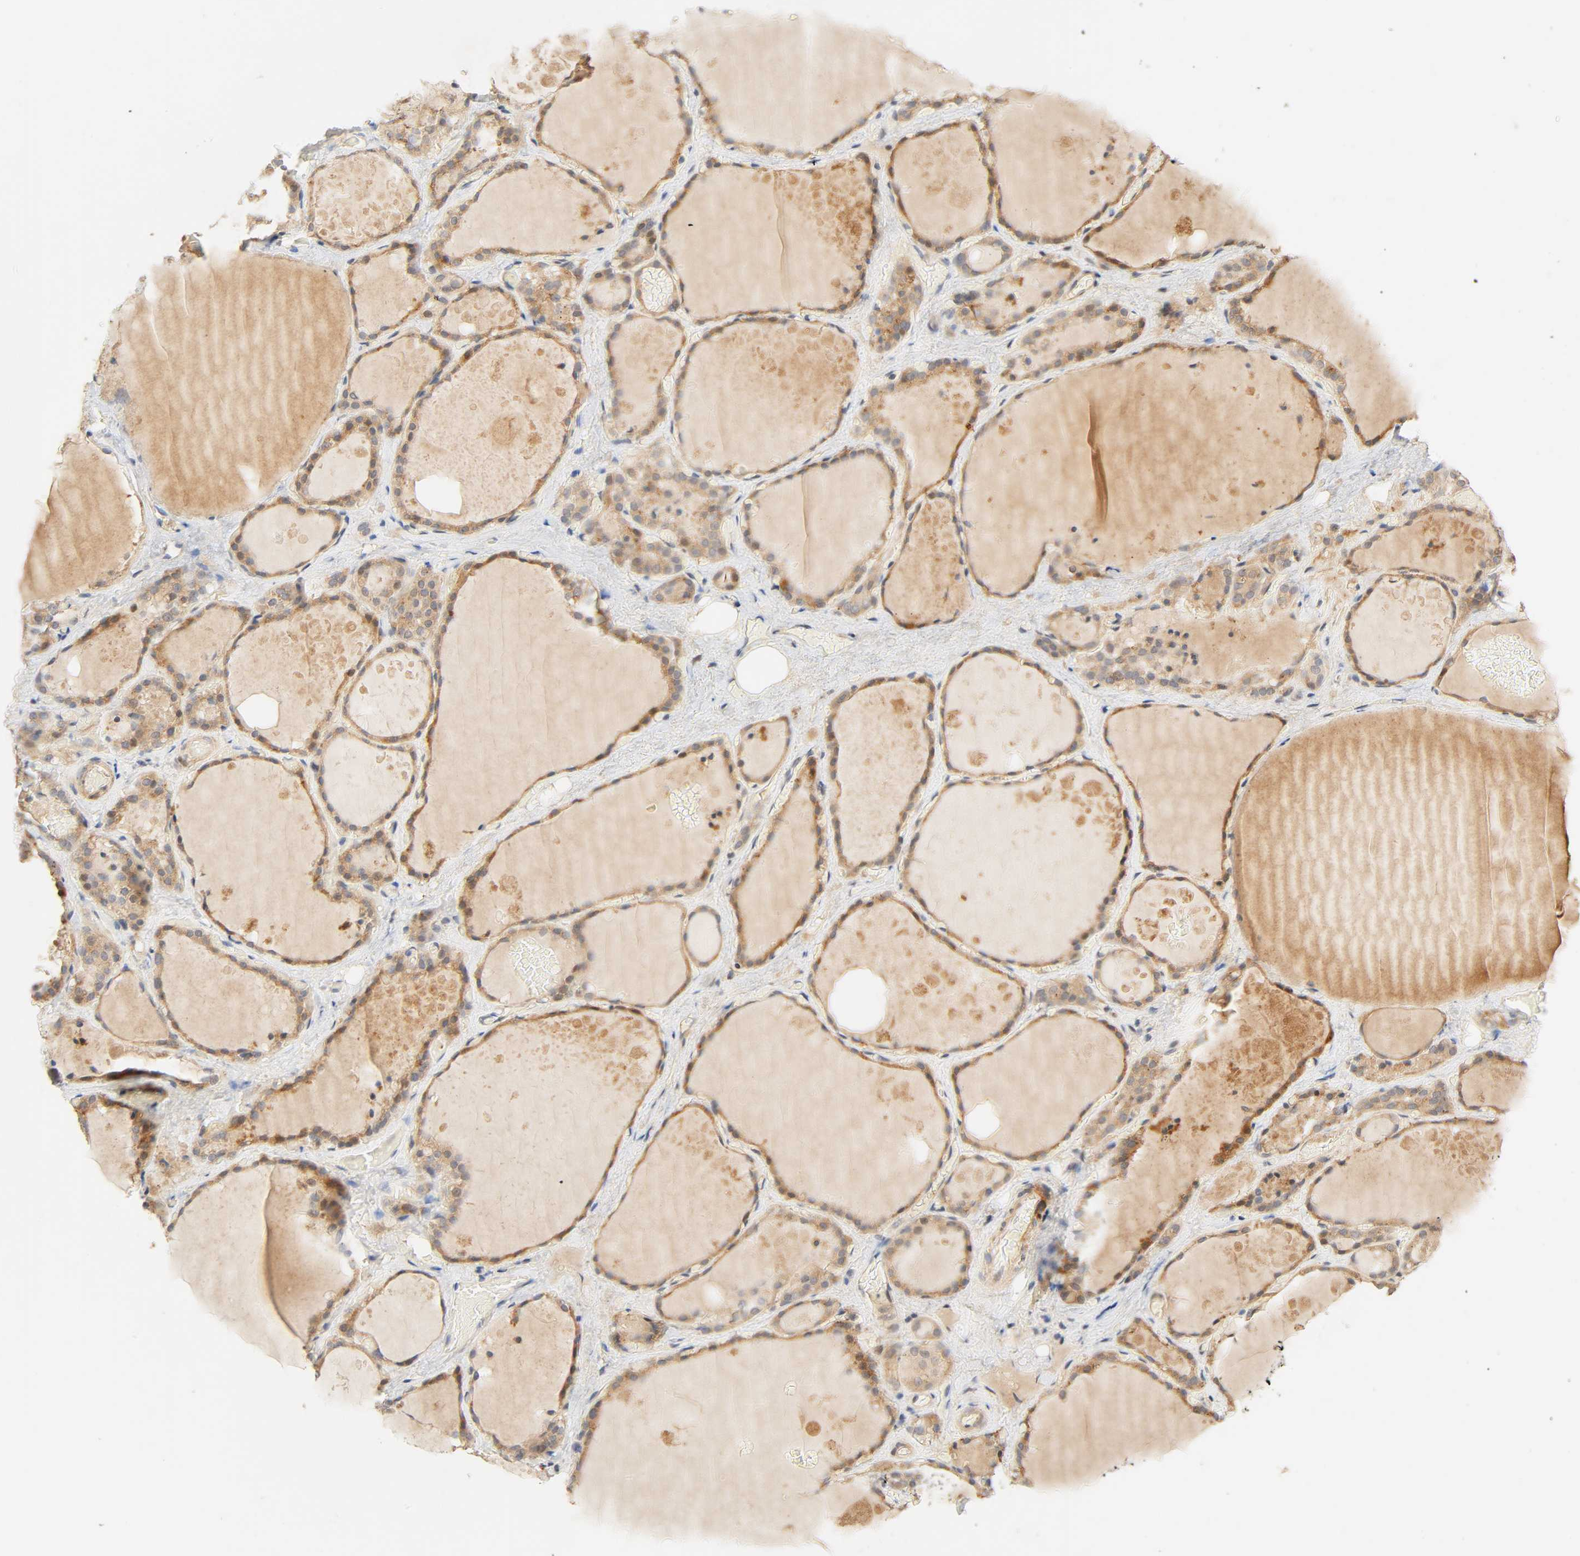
{"staining": {"intensity": "moderate", "quantity": ">75%", "location": "cytoplasmic/membranous"}, "tissue": "thyroid gland", "cell_type": "Glandular cells", "image_type": "normal", "snomed": [{"axis": "morphology", "description": "Normal tissue, NOS"}, {"axis": "topography", "description": "Thyroid gland"}], "caption": "IHC (DAB (3,3'-diaminobenzidine)) staining of normal thyroid gland demonstrates moderate cytoplasmic/membranous protein expression in about >75% of glandular cells.", "gene": "CACNA1G", "patient": {"sex": "male", "age": 61}}